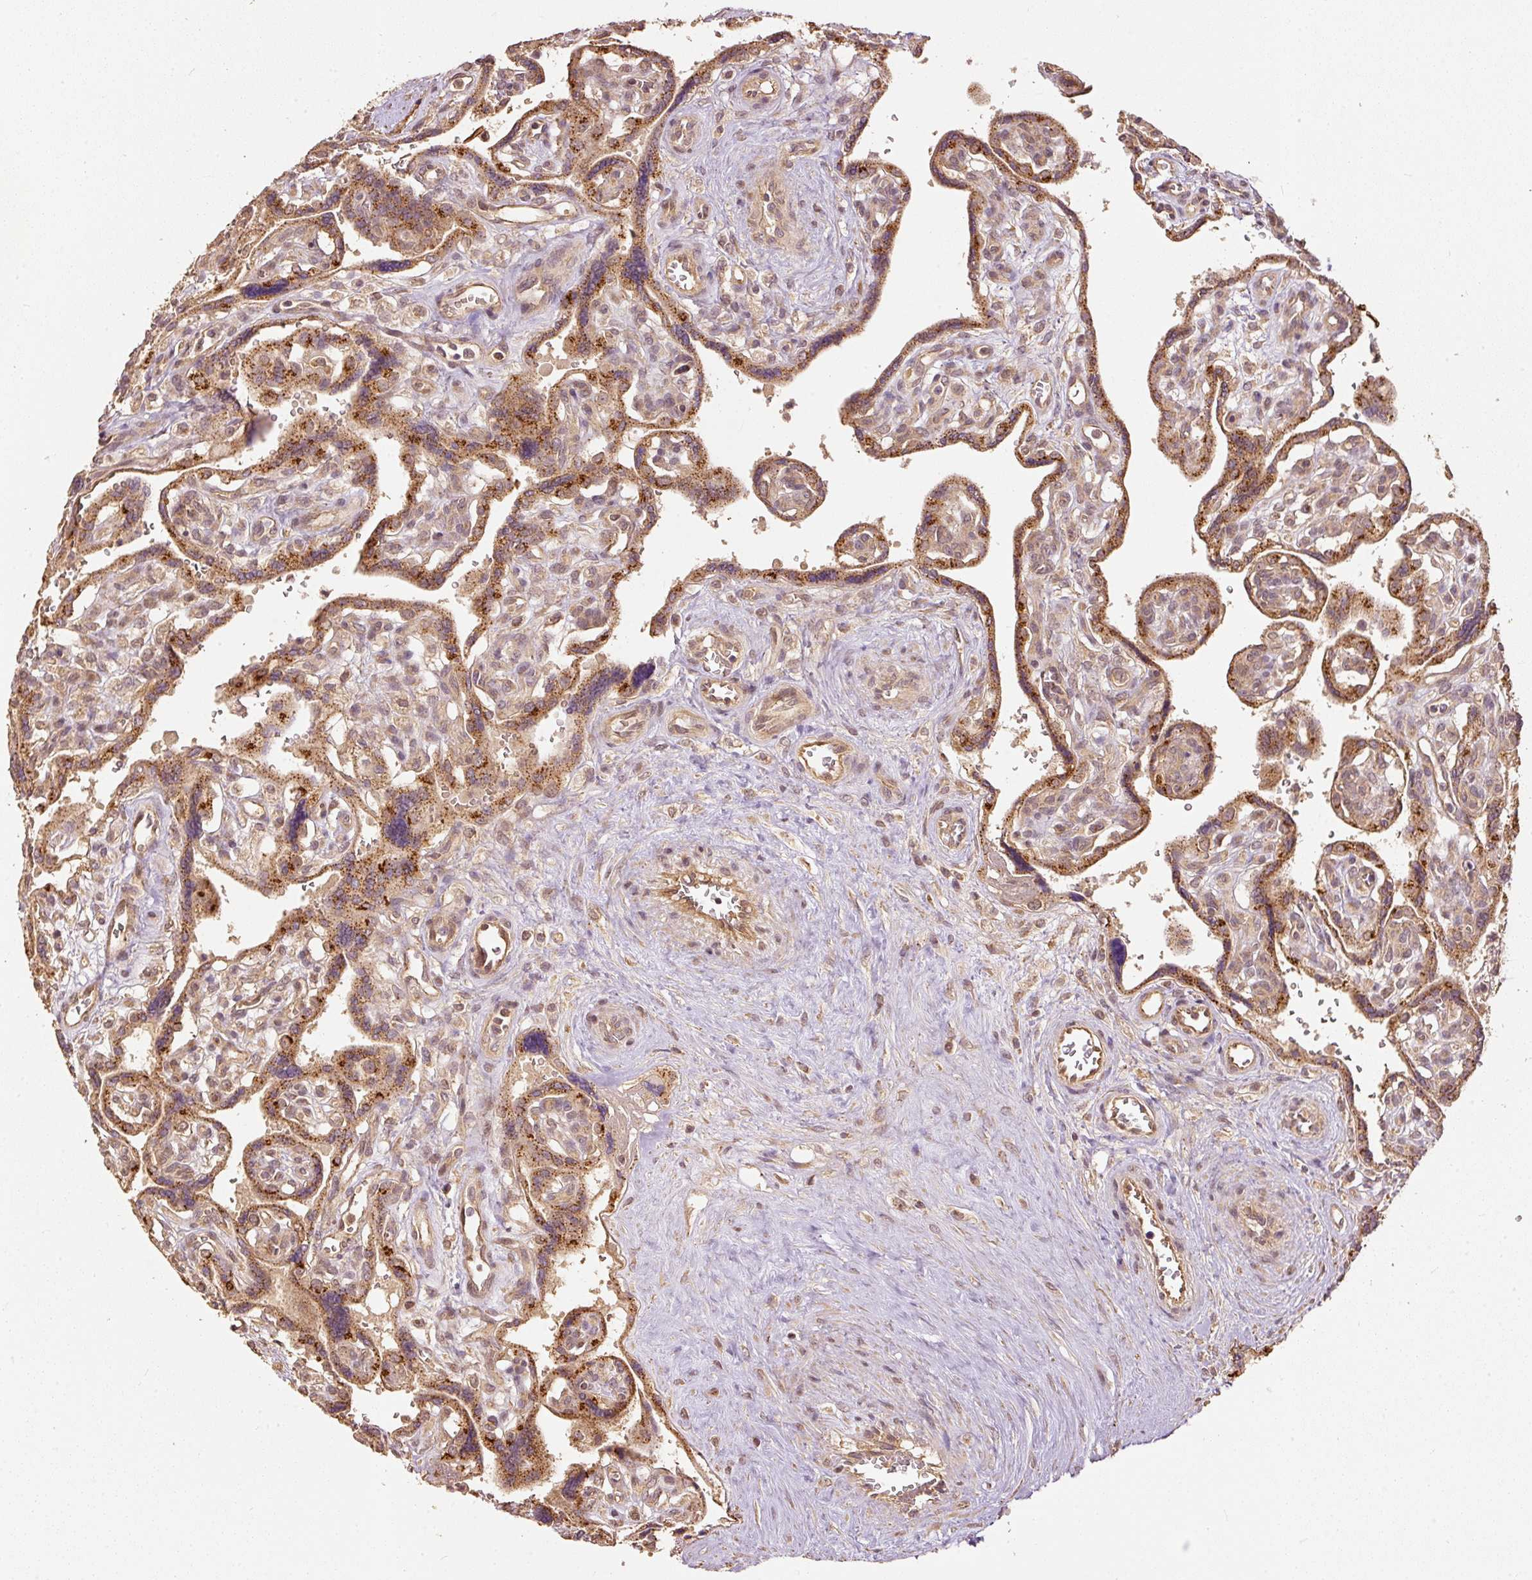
{"staining": {"intensity": "moderate", "quantity": ">75%", "location": "cytoplasmic/membranous,nuclear"}, "tissue": "placenta", "cell_type": "Decidual cells", "image_type": "normal", "snomed": [{"axis": "morphology", "description": "Normal tissue, NOS"}, {"axis": "topography", "description": "Placenta"}], "caption": "Immunohistochemical staining of benign placenta exhibits >75% levels of moderate cytoplasmic/membranous,nuclear protein positivity in approximately >75% of decidual cells. (IHC, brightfield microscopy, high magnification).", "gene": "FUT8", "patient": {"sex": "female", "age": 39}}